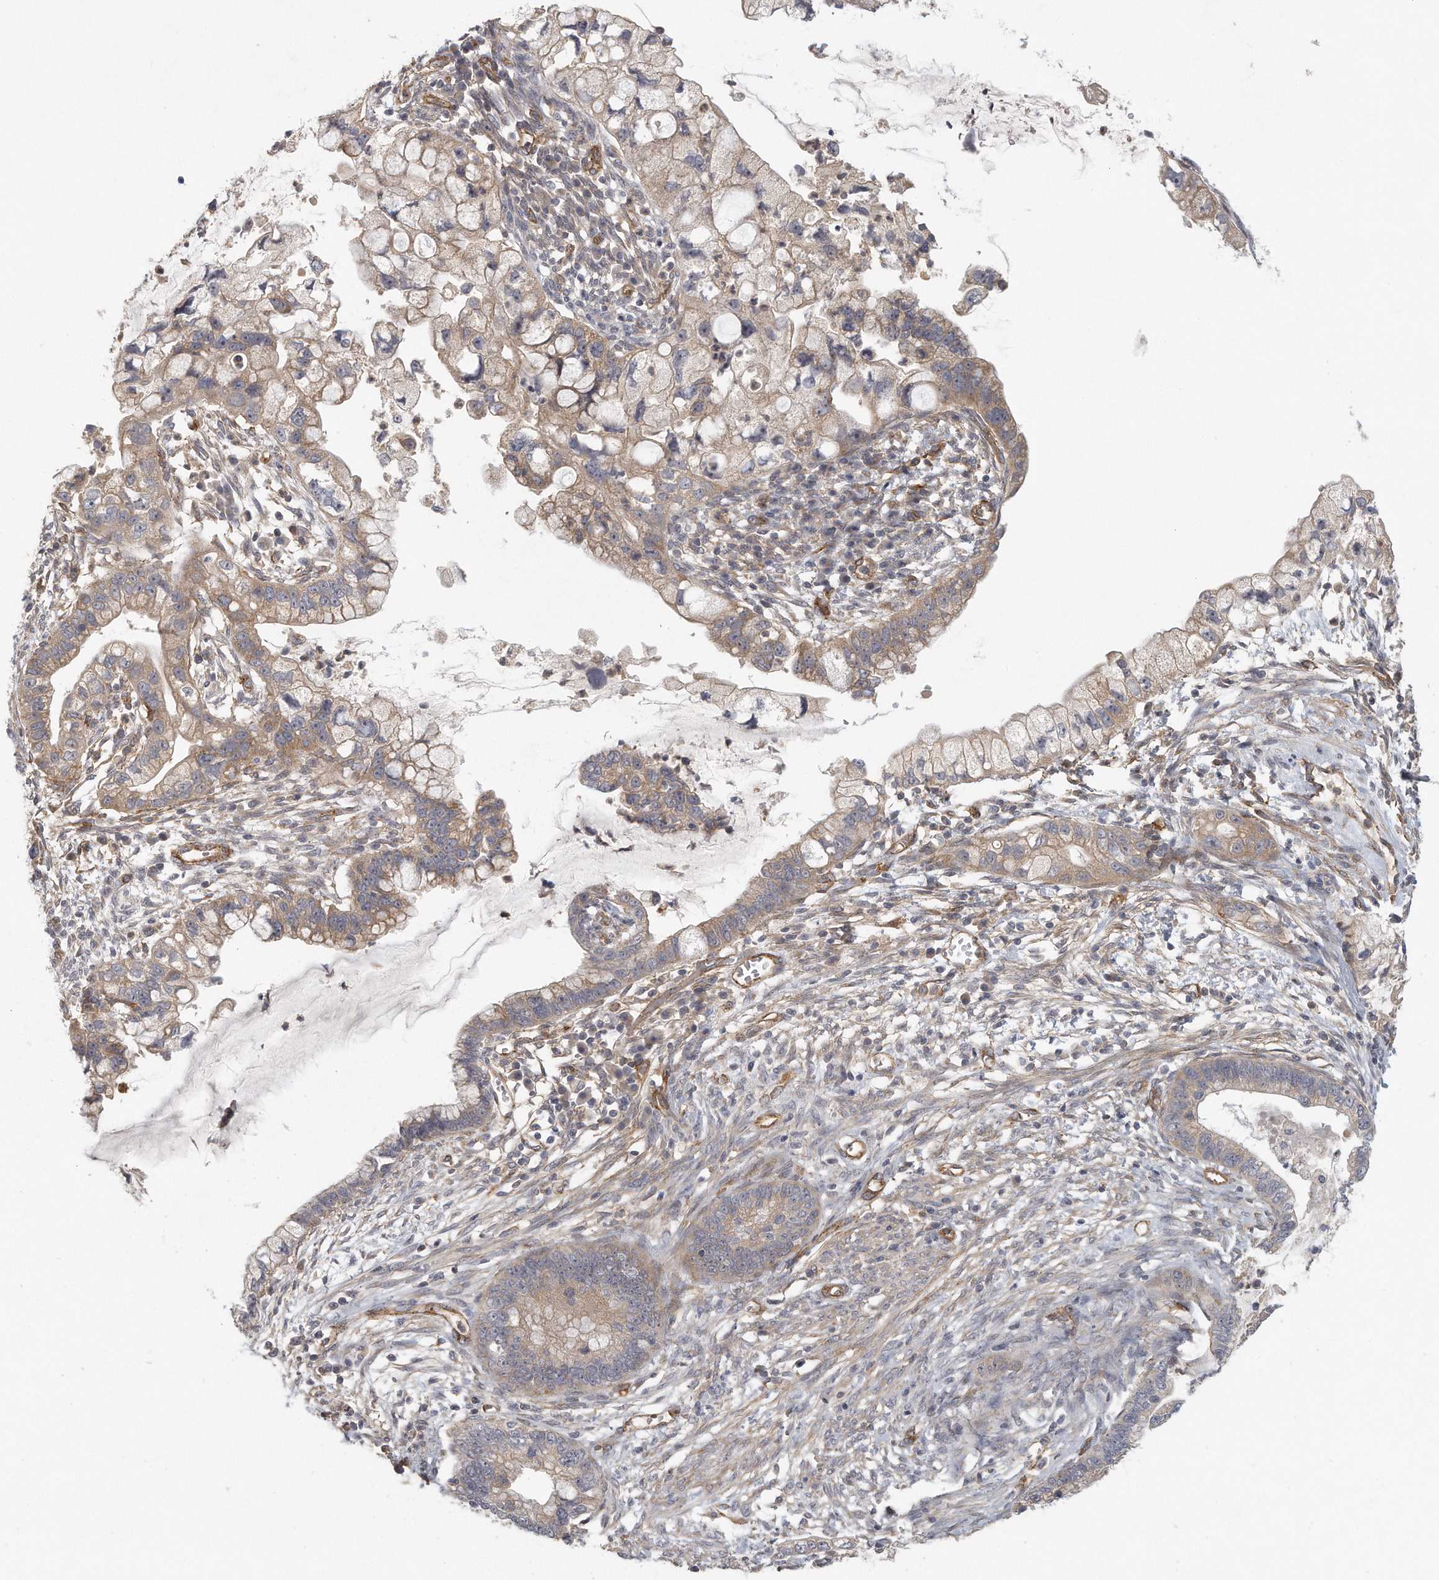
{"staining": {"intensity": "moderate", "quantity": ">75%", "location": "cytoplasmic/membranous"}, "tissue": "cervical cancer", "cell_type": "Tumor cells", "image_type": "cancer", "snomed": [{"axis": "morphology", "description": "Adenocarcinoma, NOS"}, {"axis": "topography", "description": "Cervix"}], "caption": "Protein expression analysis of adenocarcinoma (cervical) shows moderate cytoplasmic/membranous positivity in approximately >75% of tumor cells. (DAB IHC, brown staining for protein, blue staining for nuclei).", "gene": "MTERF4", "patient": {"sex": "female", "age": 44}}